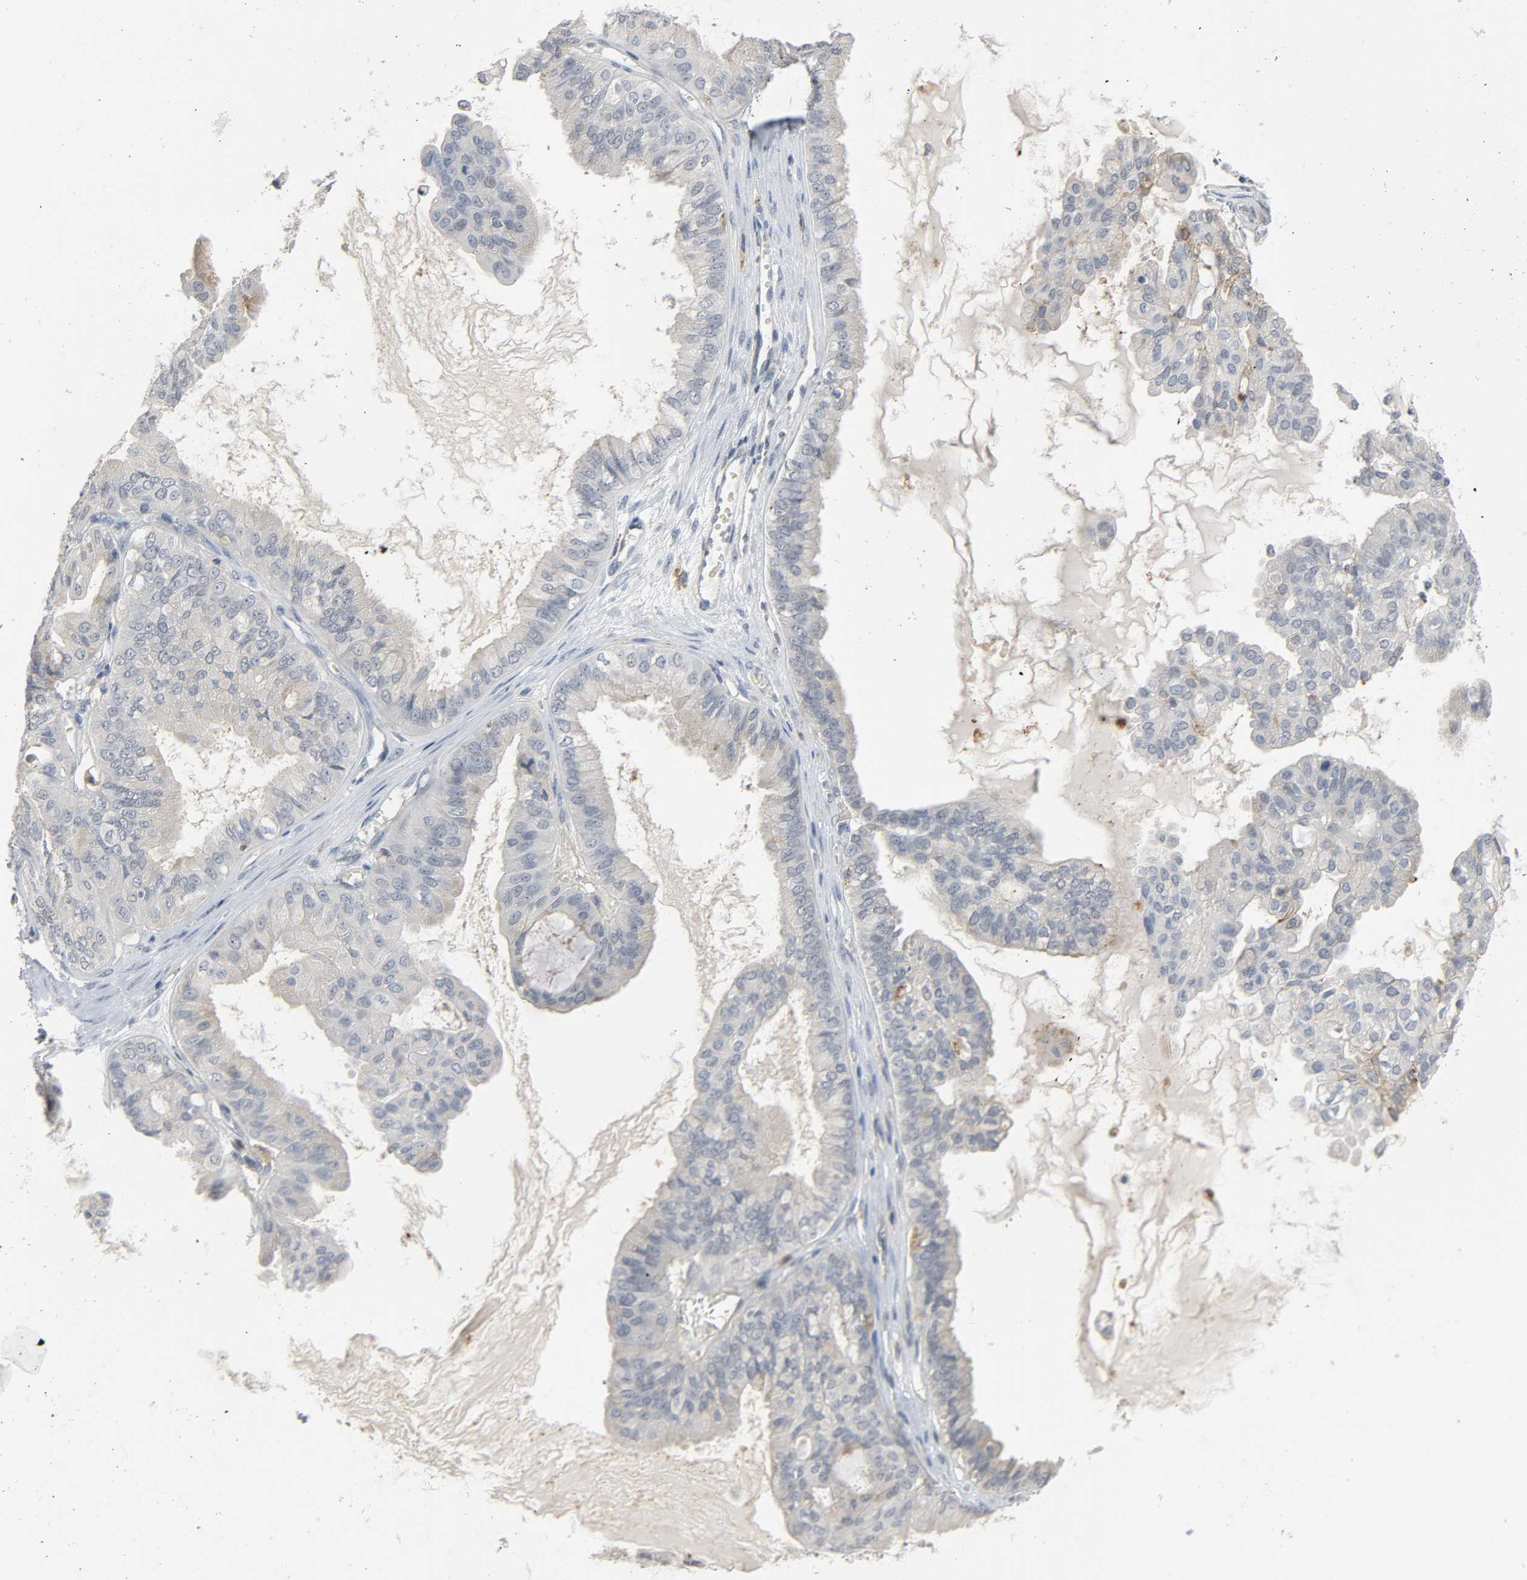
{"staining": {"intensity": "weak", "quantity": "<25%", "location": "cytoplasmic/membranous"}, "tissue": "ovarian cancer", "cell_type": "Tumor cells", "image_type": "cancer", "snomed": [{"axis": "morphology", "description": "Carcinoma, NOS"}, {"axis": "morphology", "description": "Carcinoma, endometroid"}, {"axis": "topography", "description": "Ovary"}], "caption": "Tumor cells are negative for brown protein staining in ovarian cancer.", "gene": "CD4", "patient": {"sex": "female", "age": 50}}